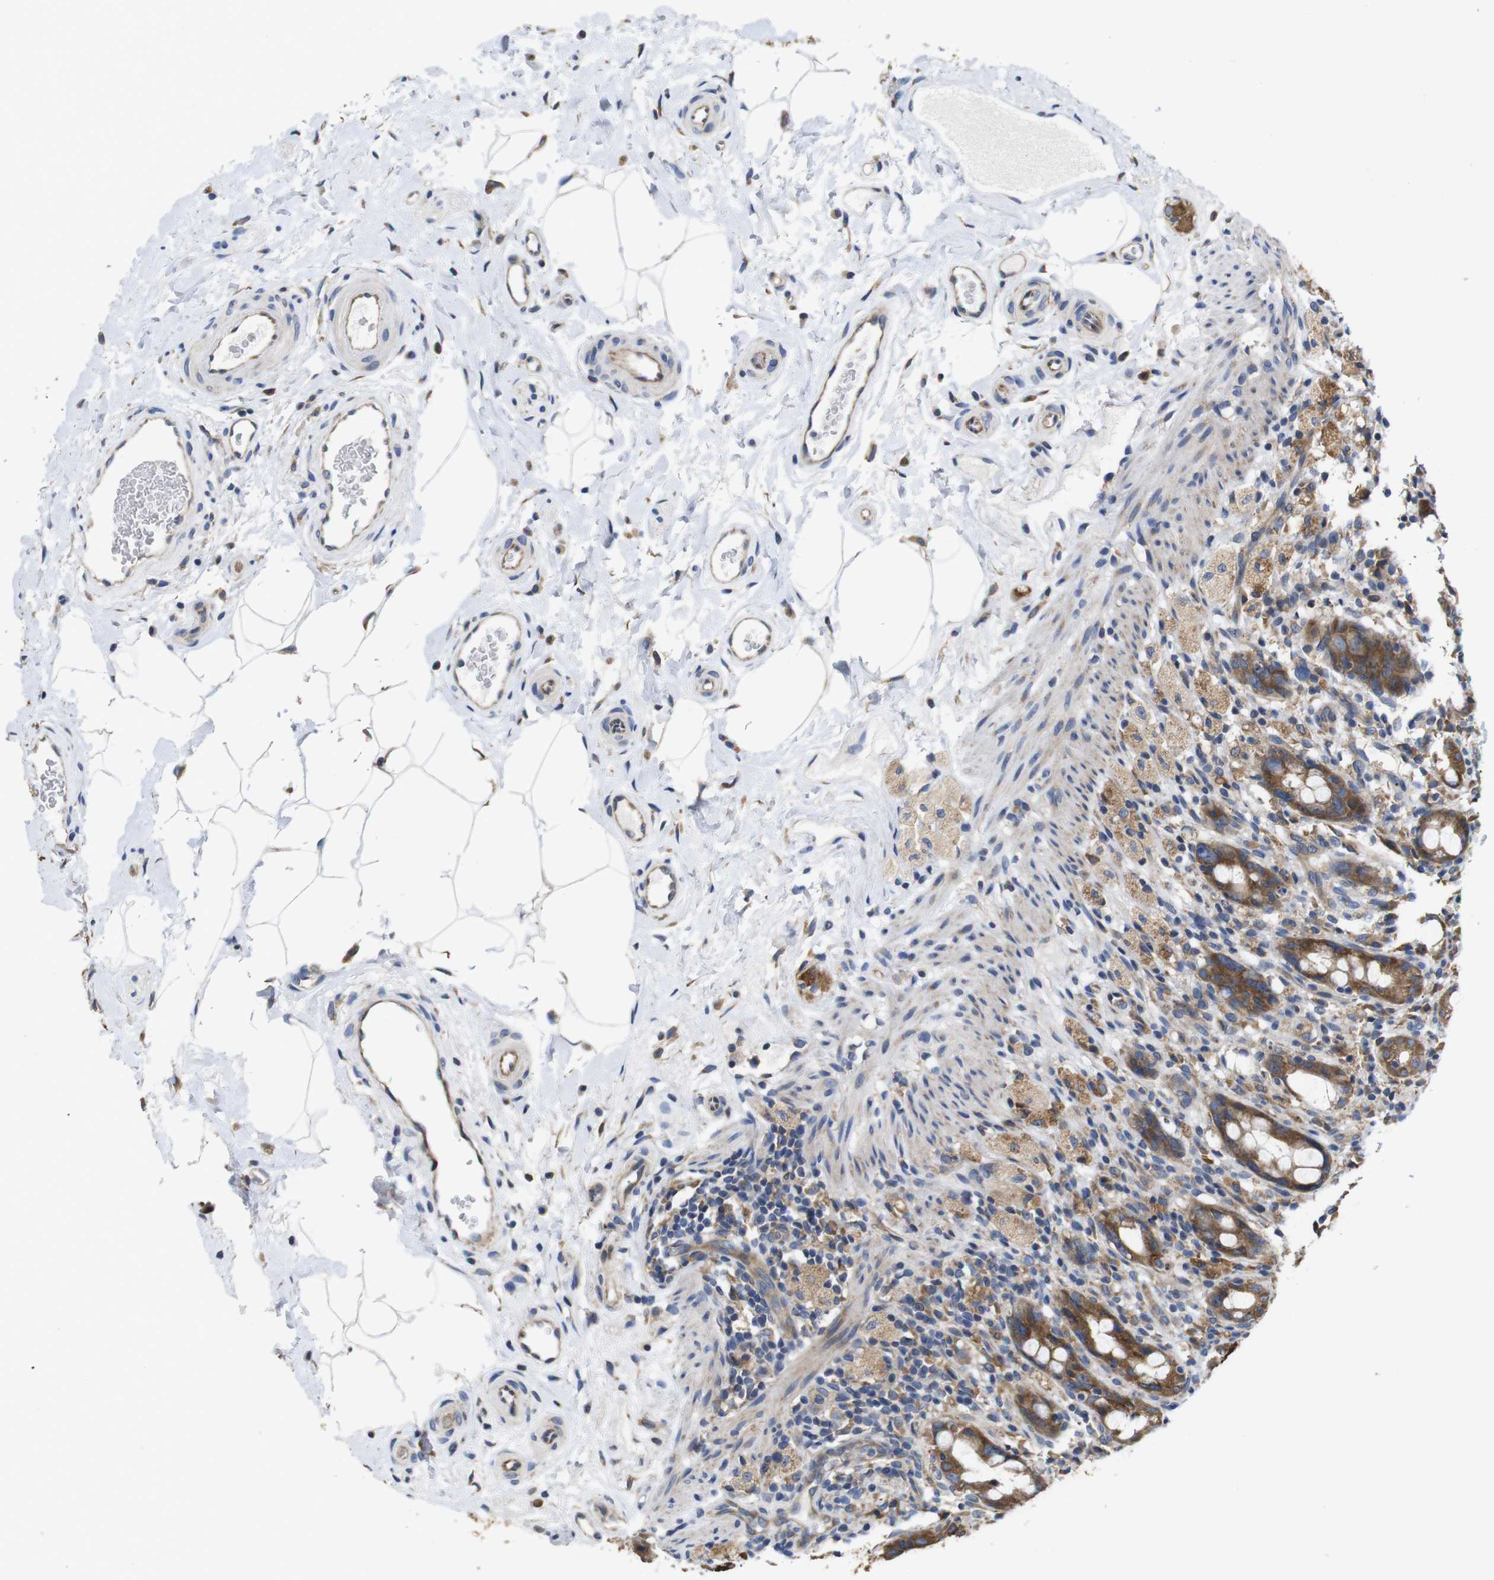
{"staining": {"intensity": "moderate", "quantity": ">75%", "location": "cytoplasmic/membranous"}, "tissue": "rectum", "cell_type": "Glandular cells", "image_type": "normal", "snomed": [{"axis": "morphology", "description": "Normal tissue, NOS"}, {"axis": "topography", "description": "Rectum"}], "caption": "Rectum stained with a brown dye shows moderate cytoplasmic/membranous positive expression in about >75% of glandular cells.", "gene": "MARCHF7", "patient": {"sex": "male", "age": 44}}